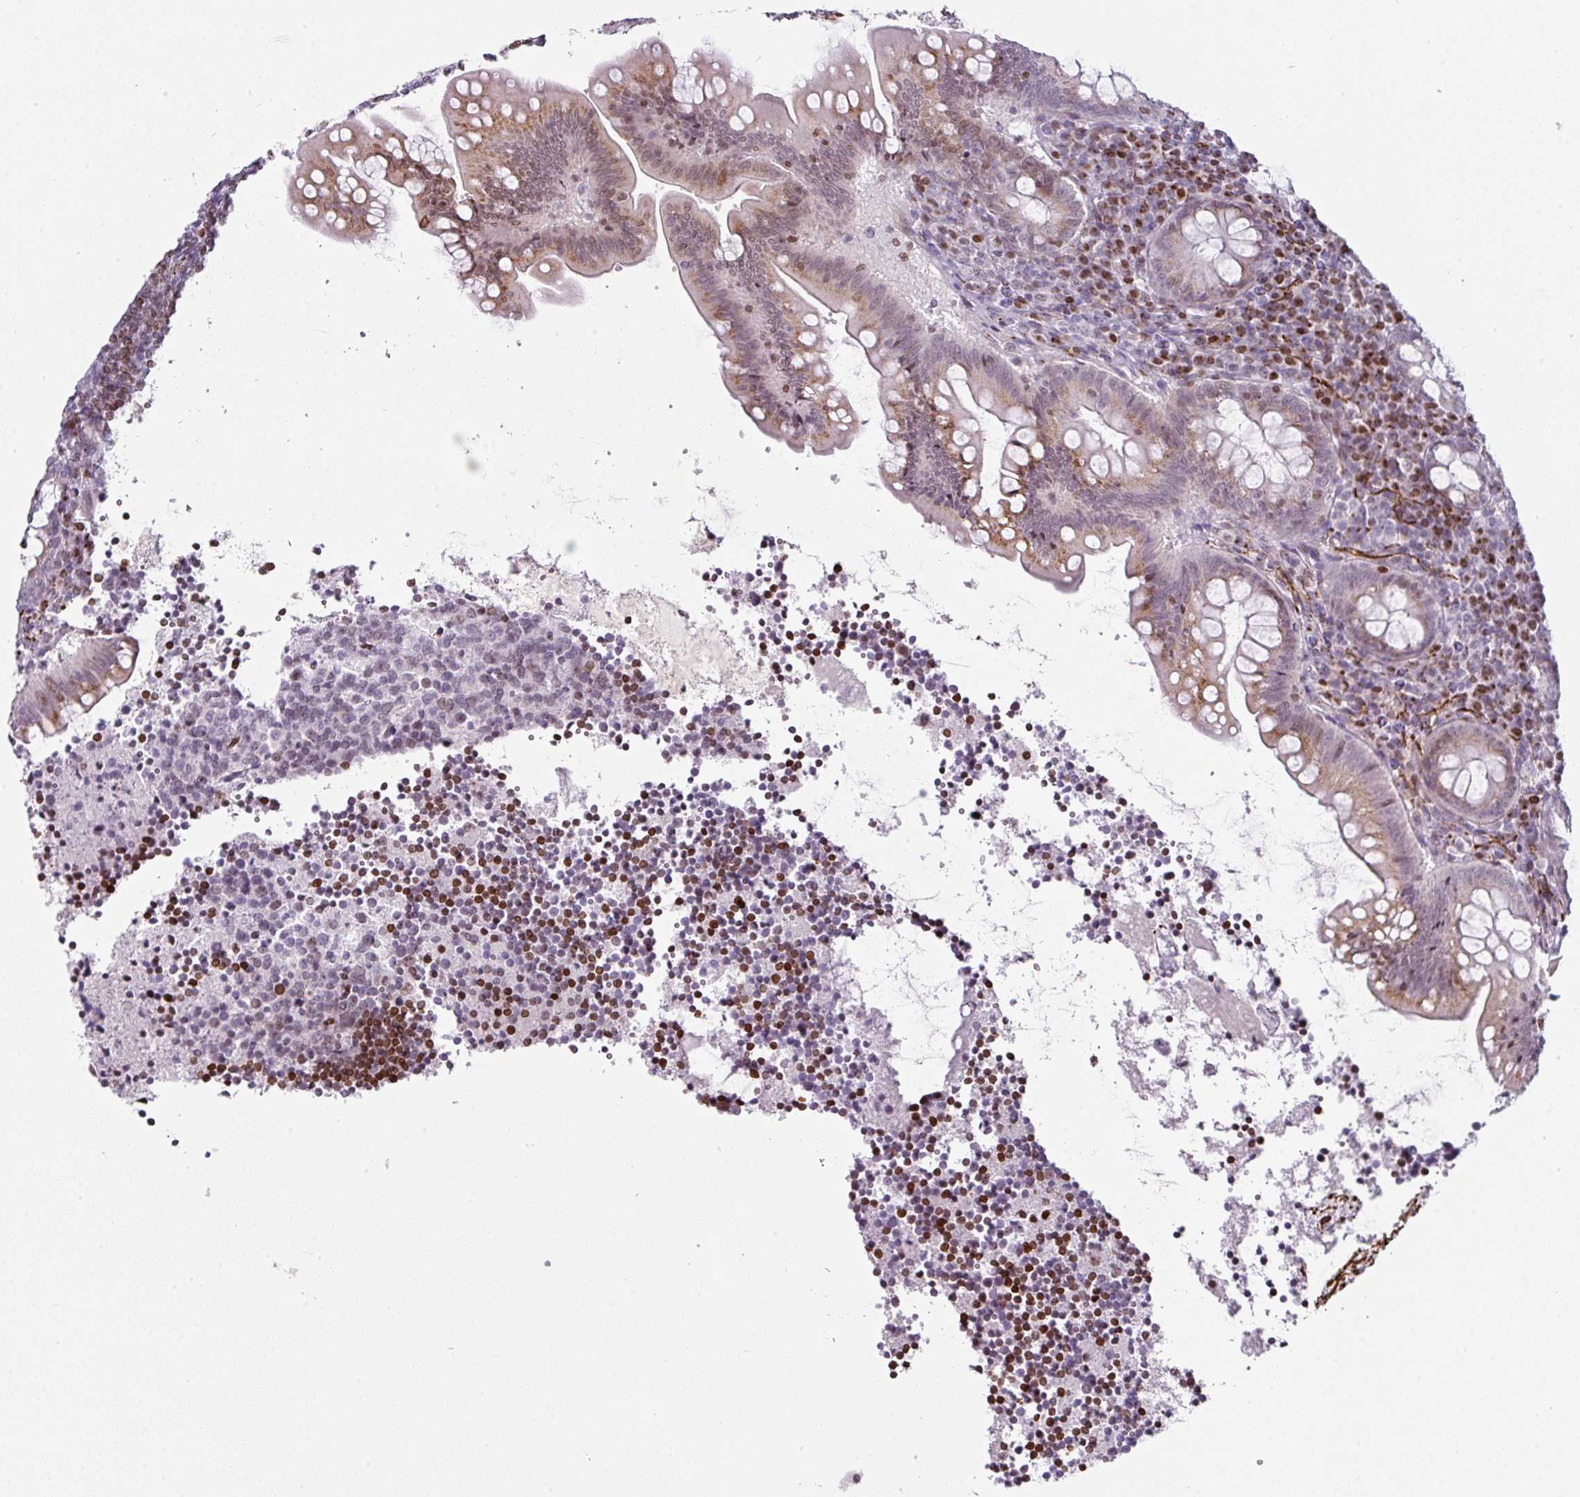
{"staining": {"intensity": "moderate", "quantity": "25%-75%", "location": "cytoplasmic/membranous,nuclear"}, "tissue": "appendix", "cell_type": "Glandular cells", "image_type": "normal", "snomed": [{"axis": "morphology", "description": "Normal tissue, NOS"}, {"axis": "topography", "description": "Appendix"}], "caption": "Immunohistochemistry (IHC) (DAB) staining of normal appendix demonstrates moderate cytoplasmic/membranous,nuclear protein staining in approximately 25%-75% of glandular cells.", "gene": "SYT8", "patient": {"sex": "female", "age": 33}}